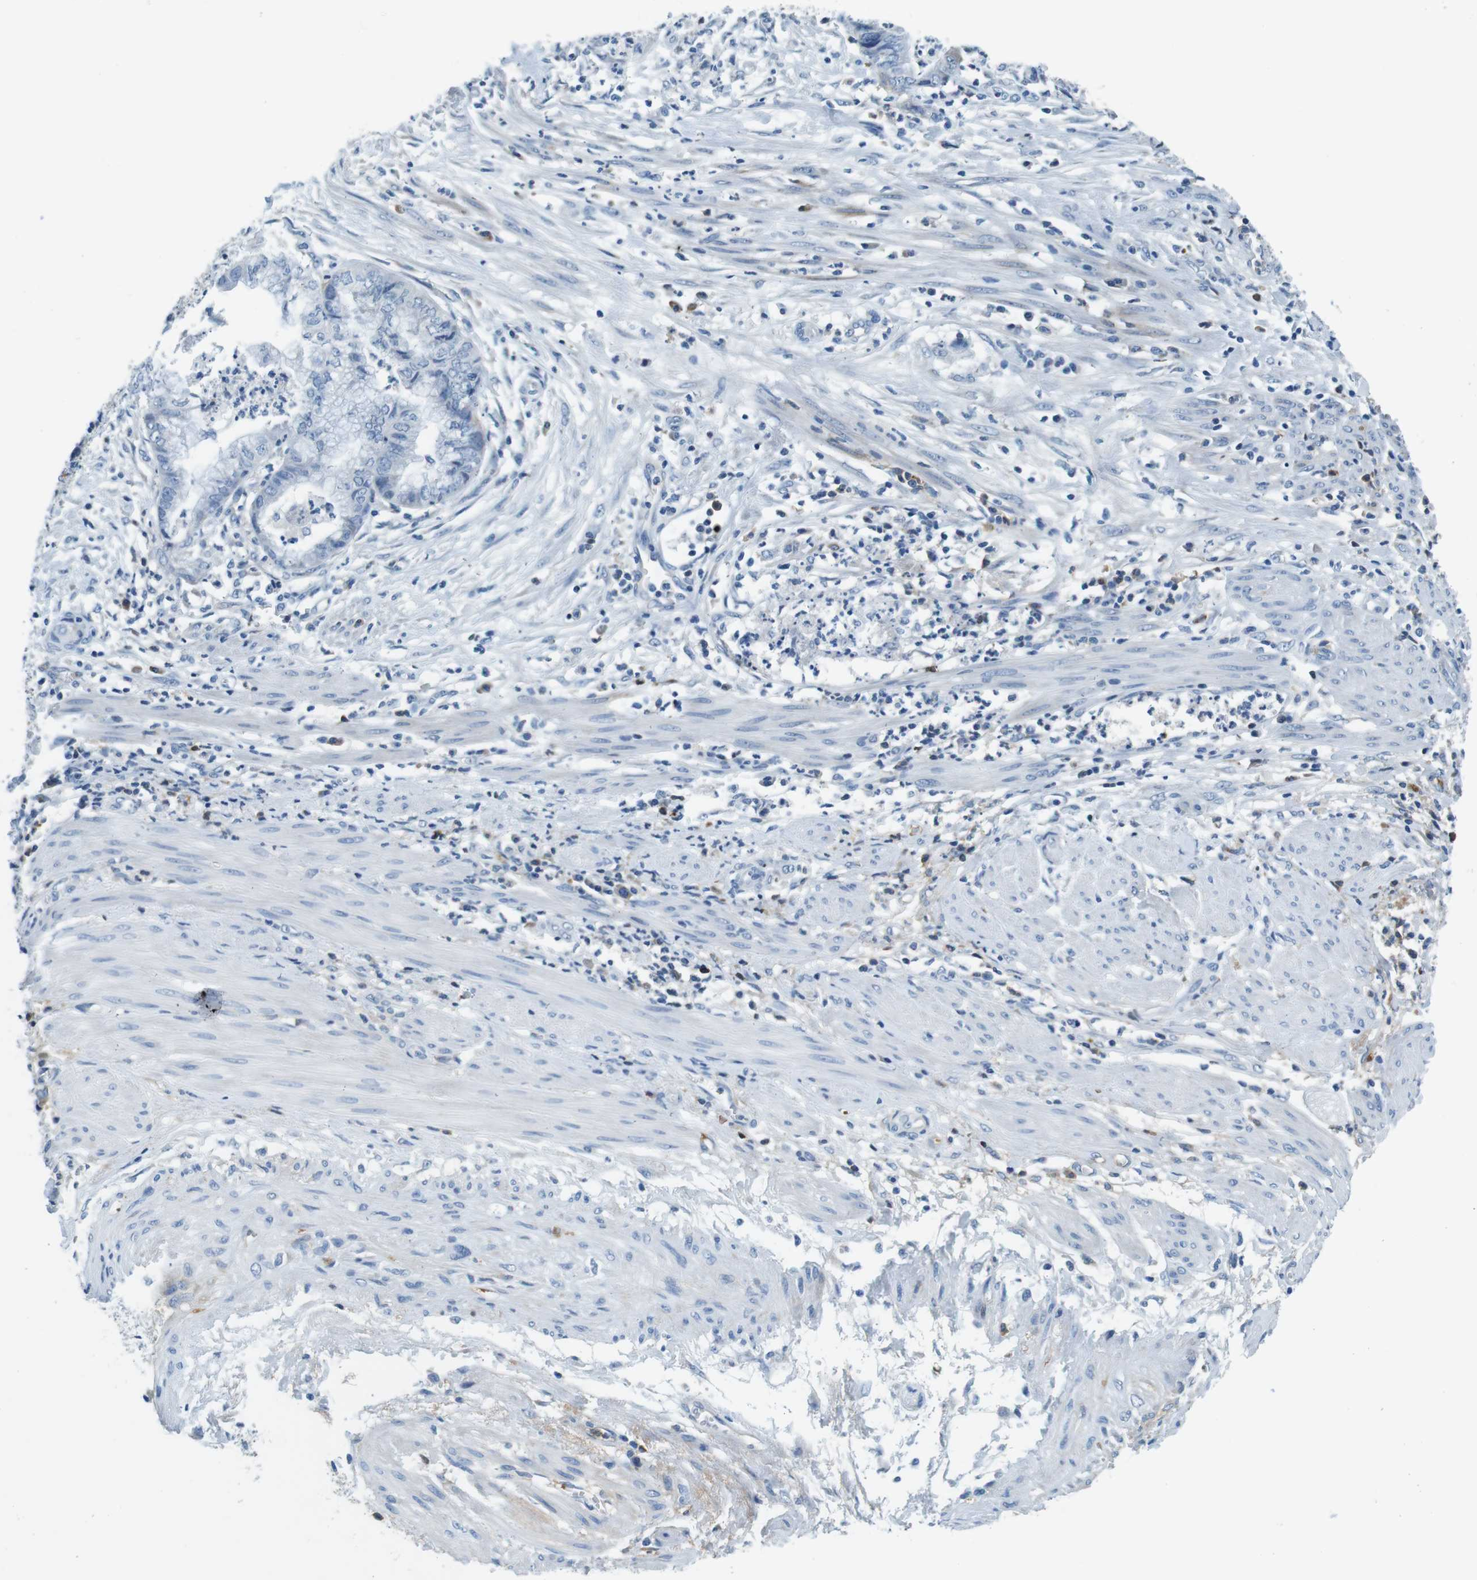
{"staining": {"intensity": "negative", "quantity": "none", "location": "none"}, "tissue": "endometrial cancer", "cell_type": "Tumor cells", "image_type": "cancer", "snomed": [{"axis": "morphology", "description": "Necrosis, NOS"}, {"axis": "morphology", "description": "Adenocarcinoma, NOS"}, {"axis": "topography", "description": "Endometrium"}], "caption": "Immunohistochemistry of endometrial adenocarcinoma displays no expression in tumor cells.", "gene": "IGHD", "patient": {"sex": "female", "age": 79}}